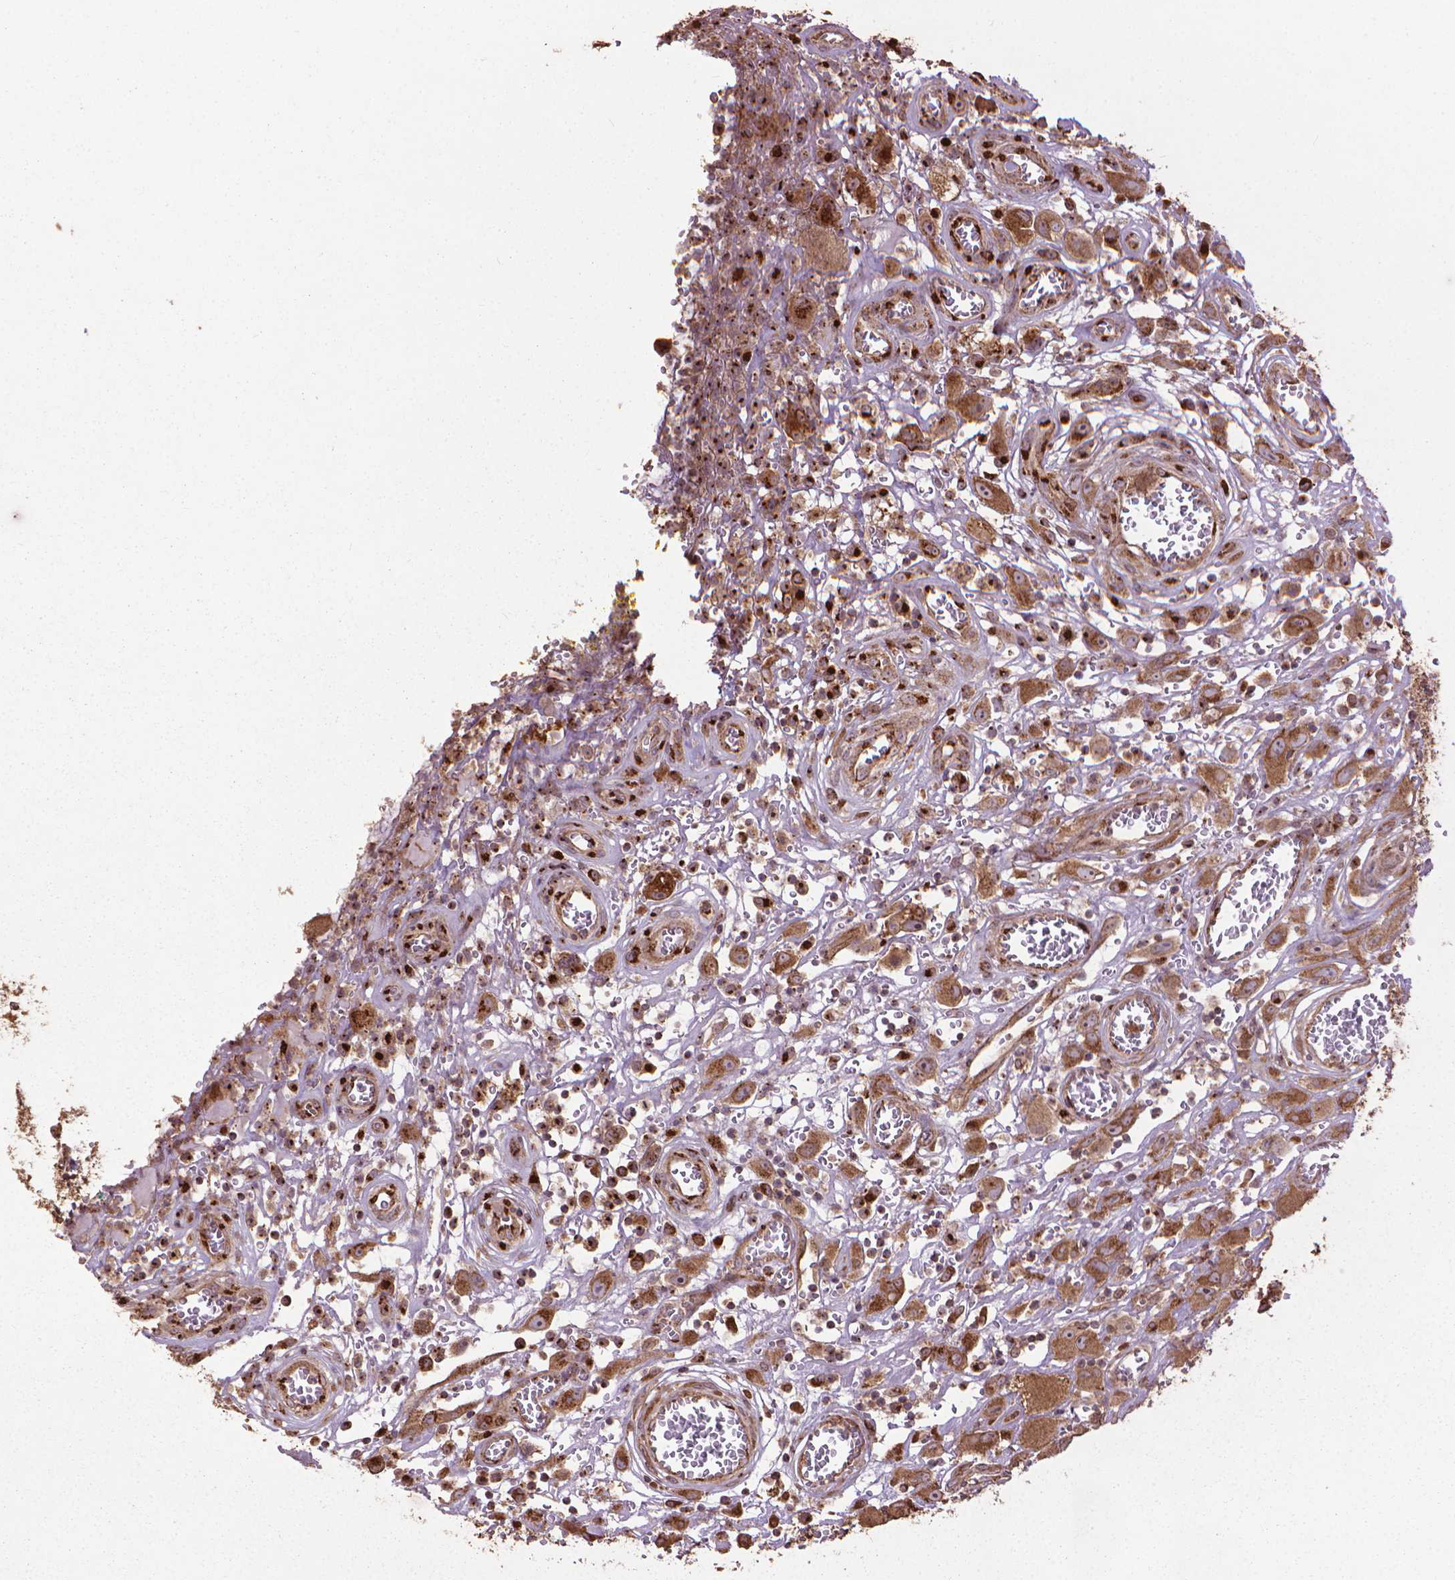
{"staining": {"intensity": "strong", "quantity": ">75%", "location": "cytoplasmic/membranous"}, "tissue": "head and neck cancer", "cell_type": "Tumor cells", "image_type": "cancer", "snomed": [{"axis": "morphology", "description": "Squamous cell carcinoma, NOS"}, {"axis": "morphology", "description": "Squamous cell carcinoma, metastatic, NOS"}, {"axis": "topography", "description": "Oral tissue"}, {"axis": "topography", "description": "Head-Neck"}], "caption": "Head and neck metastatic squamous cell carcinoma stained with IHC reveals strong cytoplasmic/membranous positivity in approximately >75% of tumor cells.", "gene": "GAS1", "patient": {"sex": "female", "age": 85}}